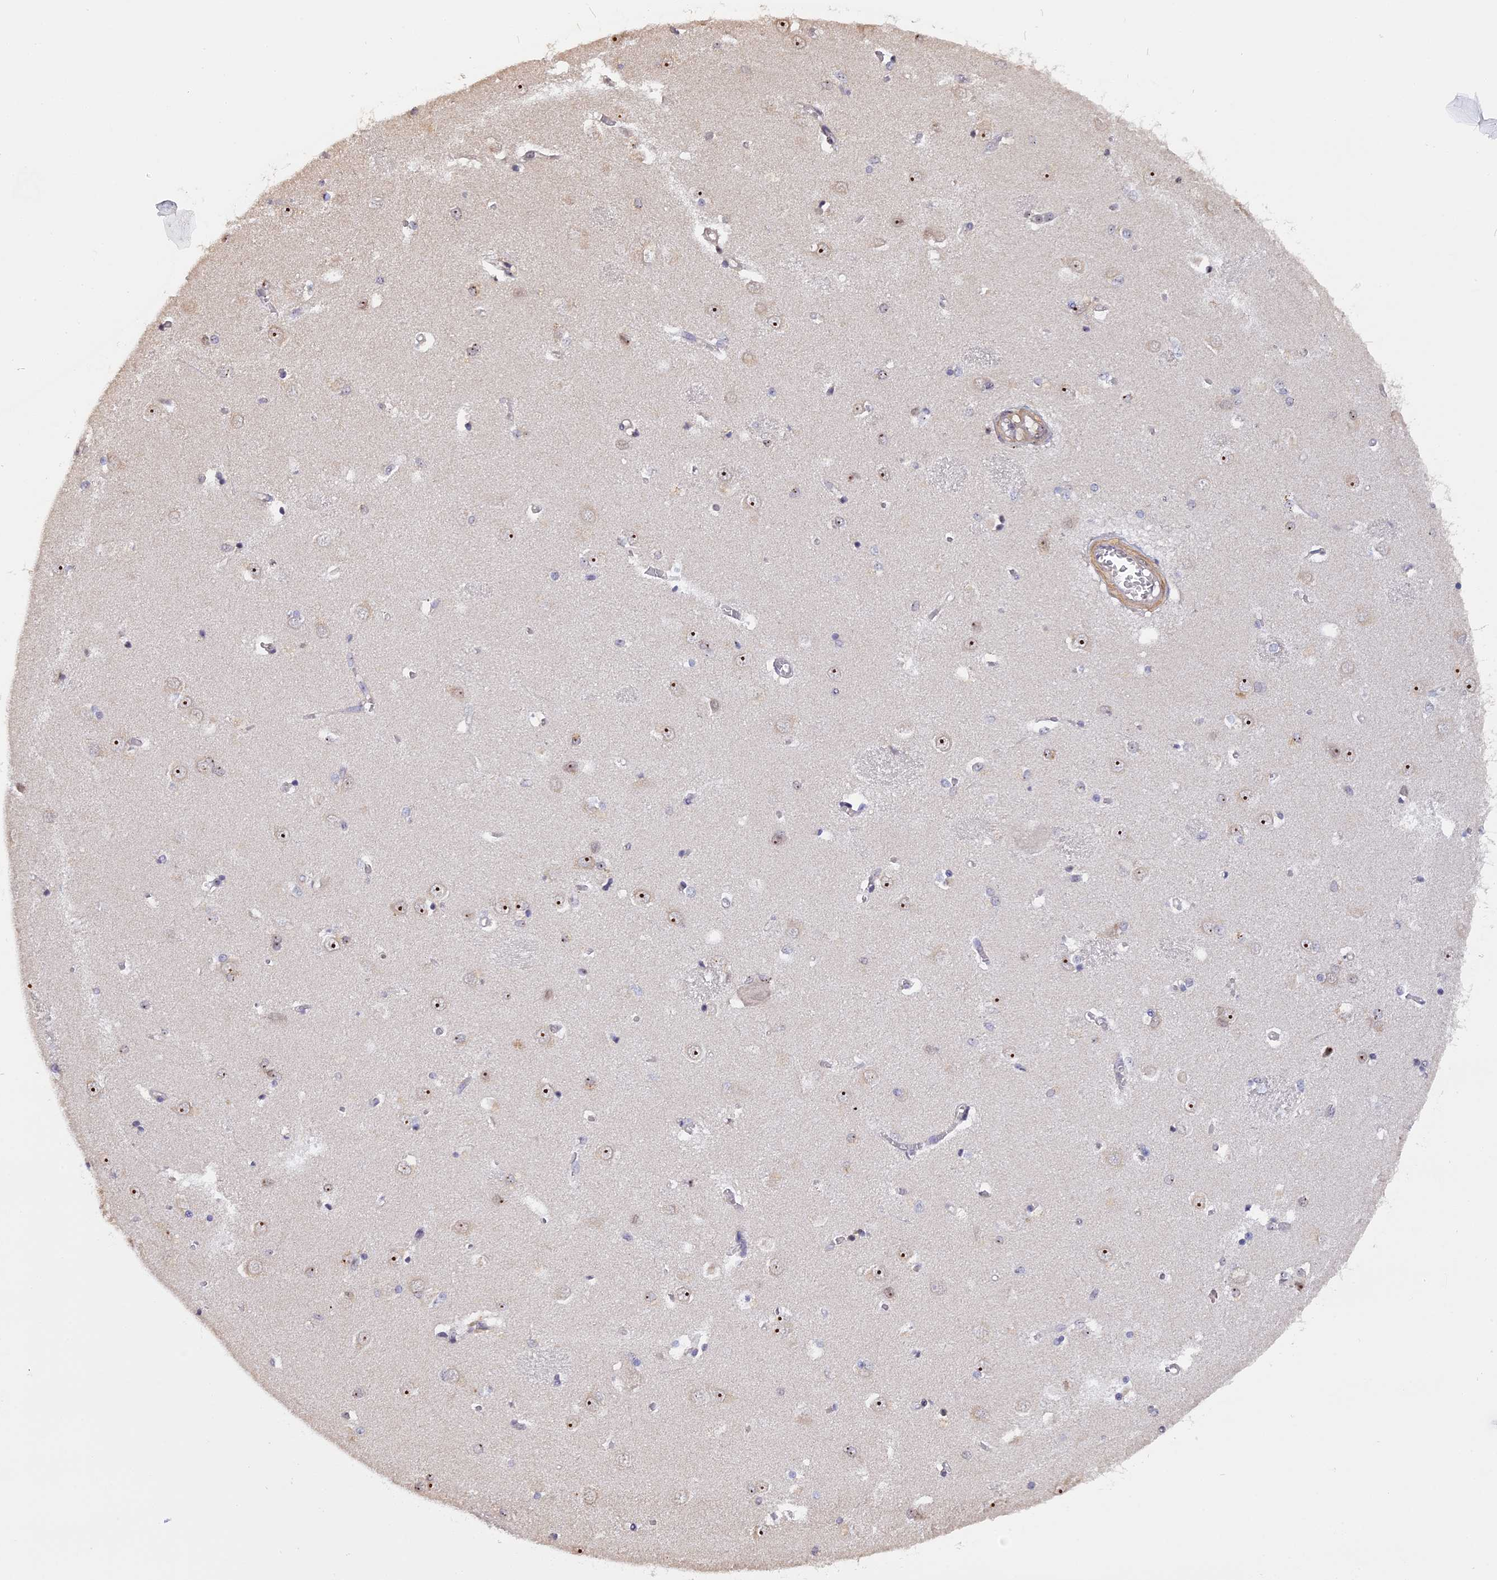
{"staining": {"intensity": "negative", "quantity": "none", "location": "none"}, "tissue": "caudate", "cell_type": "Glial cells", "image_type": "normal", "snomed": [{"axis": "morphology", "description": "Normal tissue, NOS"}, {"axis": "topography", "description": "Lateral ventricle wall"}], "caption": "An IHC image of unremarkable caudate is shown. There is no staining in glial cells of caudate. (Brightfield microscopy of DAB (3,3'-diaminobenzidine) immunohistochemistry at high magnification).", "gene": "MGA", "patient": {"sex": "male", "age": 37}}